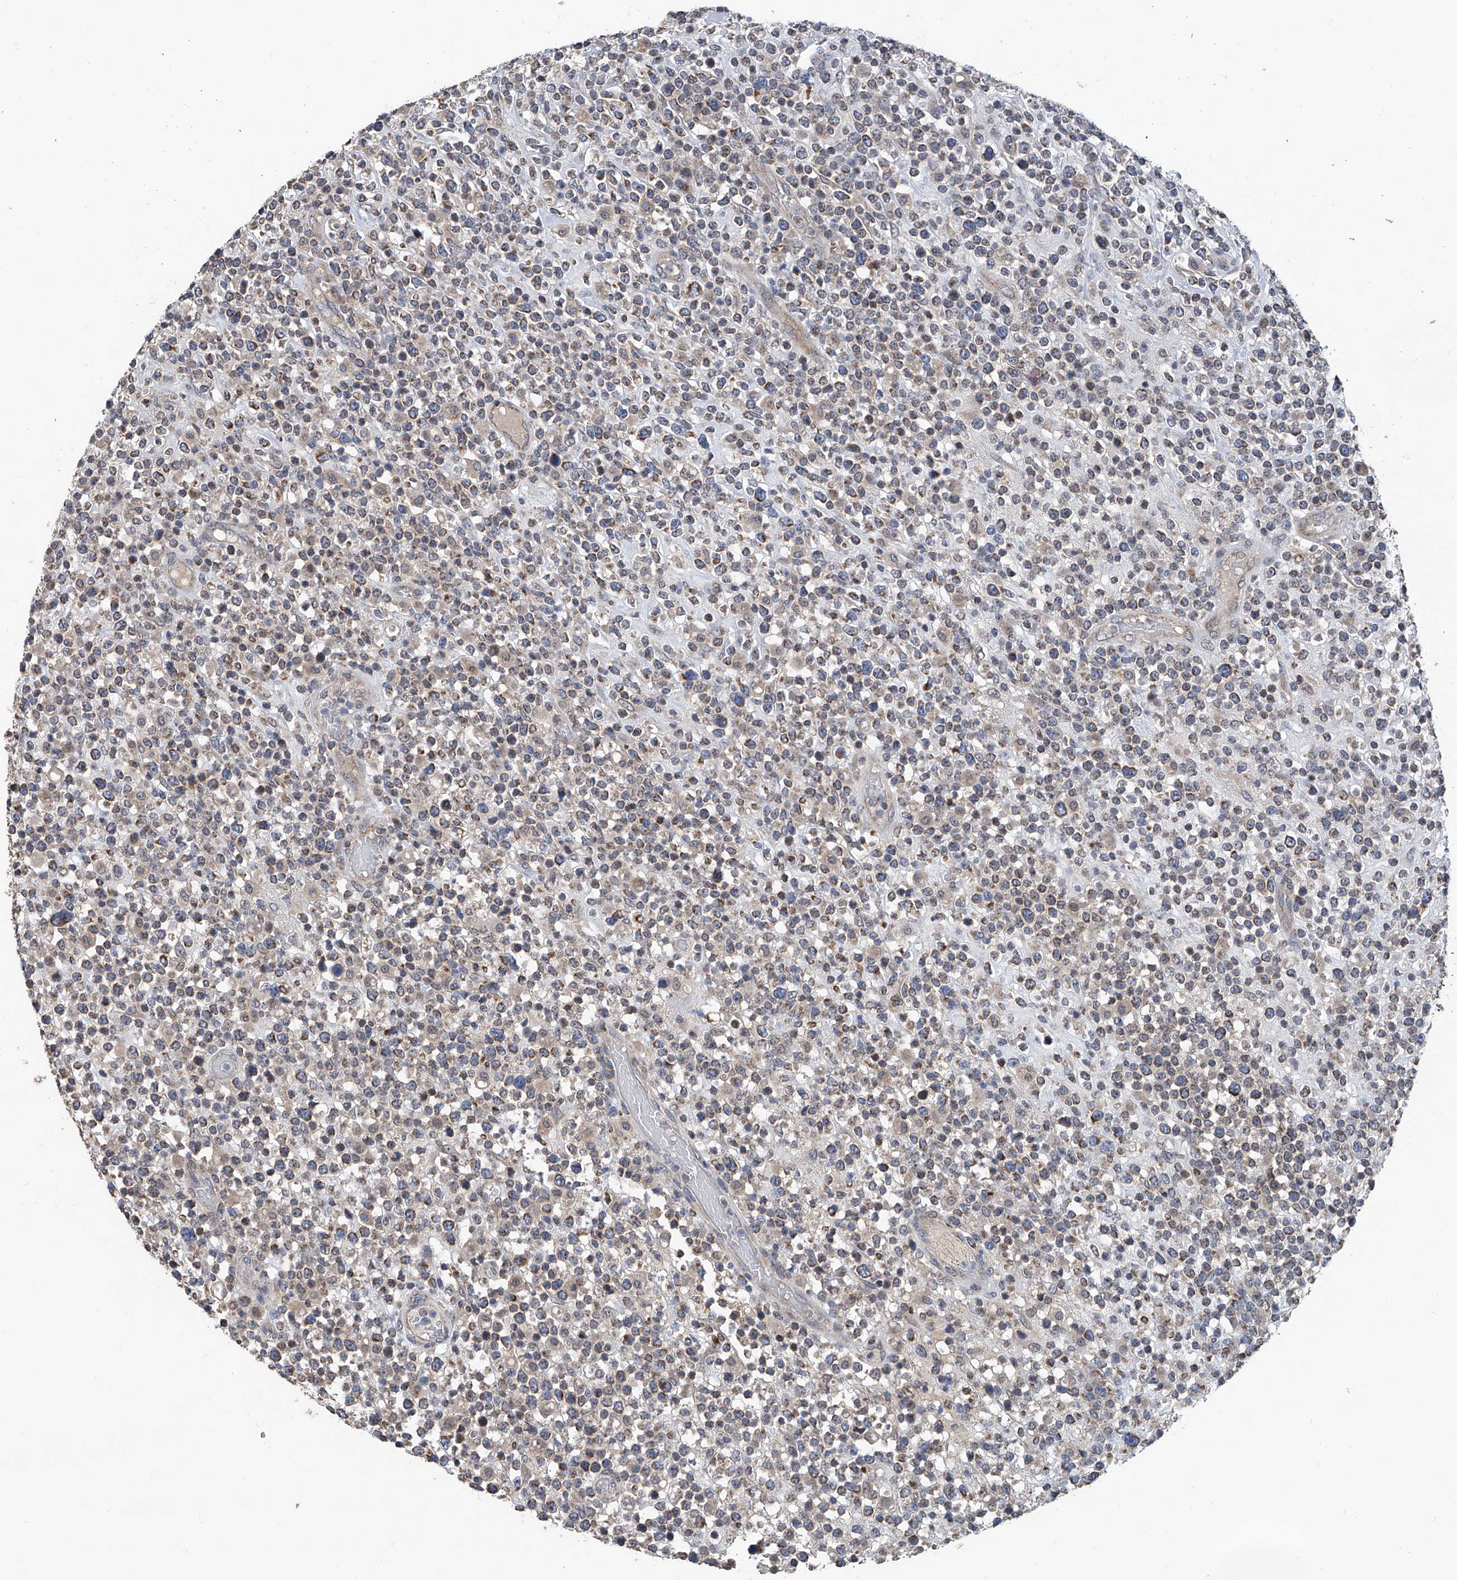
{"staining": {"intensity": "moderate", "quantity": ">75%", "location": "cytoplasmic/membranous"}, "tissue": "lymphoma", "cell_type": "Tumor cells", "image_type": "cancer", "snomed": [{"axis": "morphology", "description": "Malignant lymphoma, non-Hodgkin's type, High grade"}, {"axis": "topography", "description": "Colon"}], "caption": "High-power microscopy captured an immunohistochemistry micrograph of malignant lymphoma, non-Hodgkin's type (high-grade), revealing moderate cytoplasmic/membranous staining in about >75% of tumor cells.", "gene": "BCKDHB", "patient": {"sex": "female", "age": 53}}